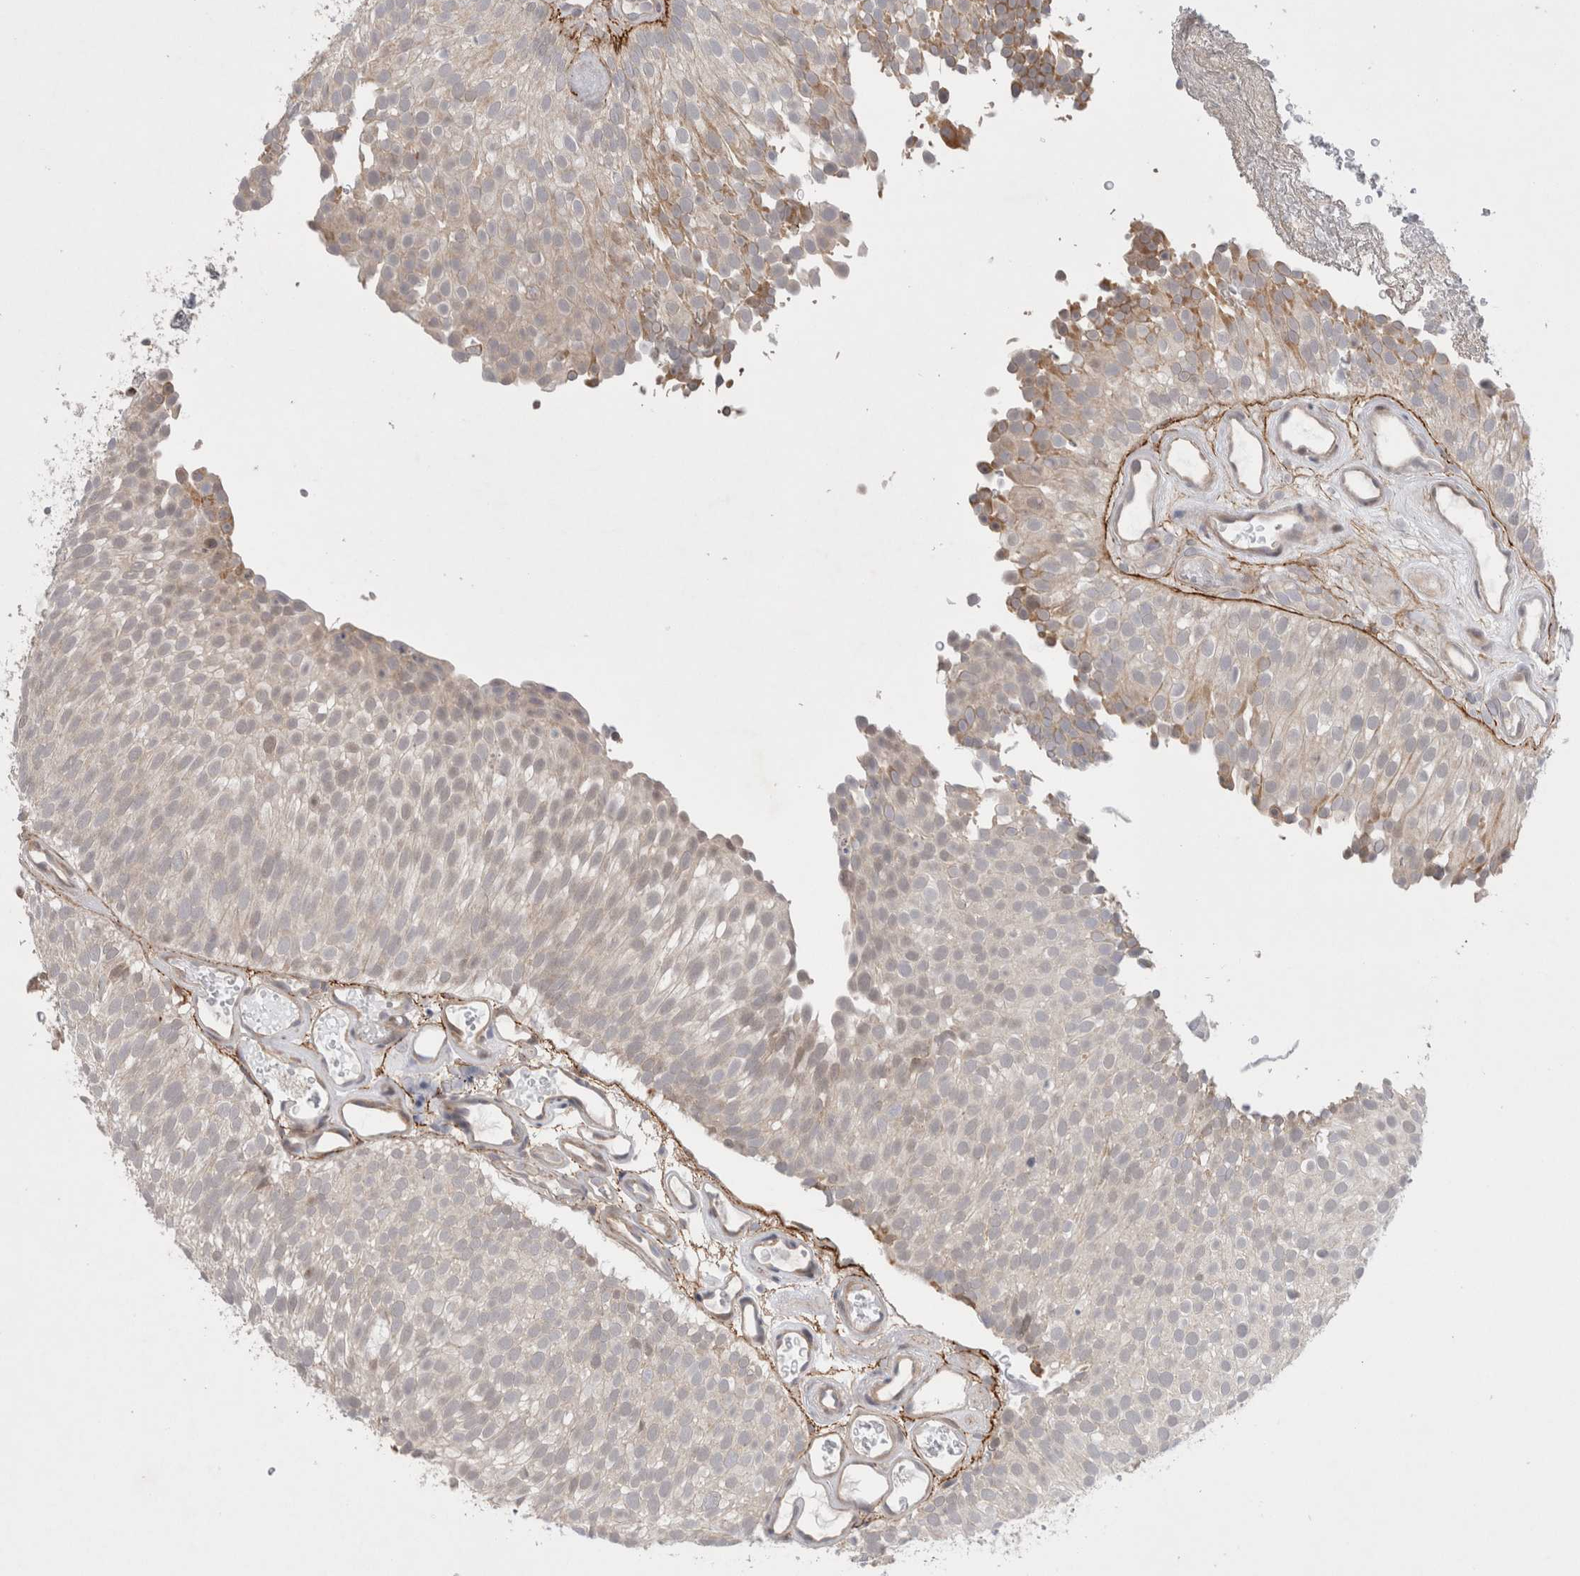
{"staining": {"intensity": "weak", "quantity": "<25%", "location": "cytoplasmic/membranous"}, "tissue": "urothelial cancer", "cell_type": "Tumor cells", "image_type": "cancer", "snomed": [{"axis": "morphology", "description": "Urothelial carcinoma, Low grade"}, {"axis": "topography", "description": "Urinary bladder"}], "caption": "Tumor cells are negative for protein expression in human urothelial cancer.", "gene": "GSDMB", "patient": {"sex": "male", "age": 78}}